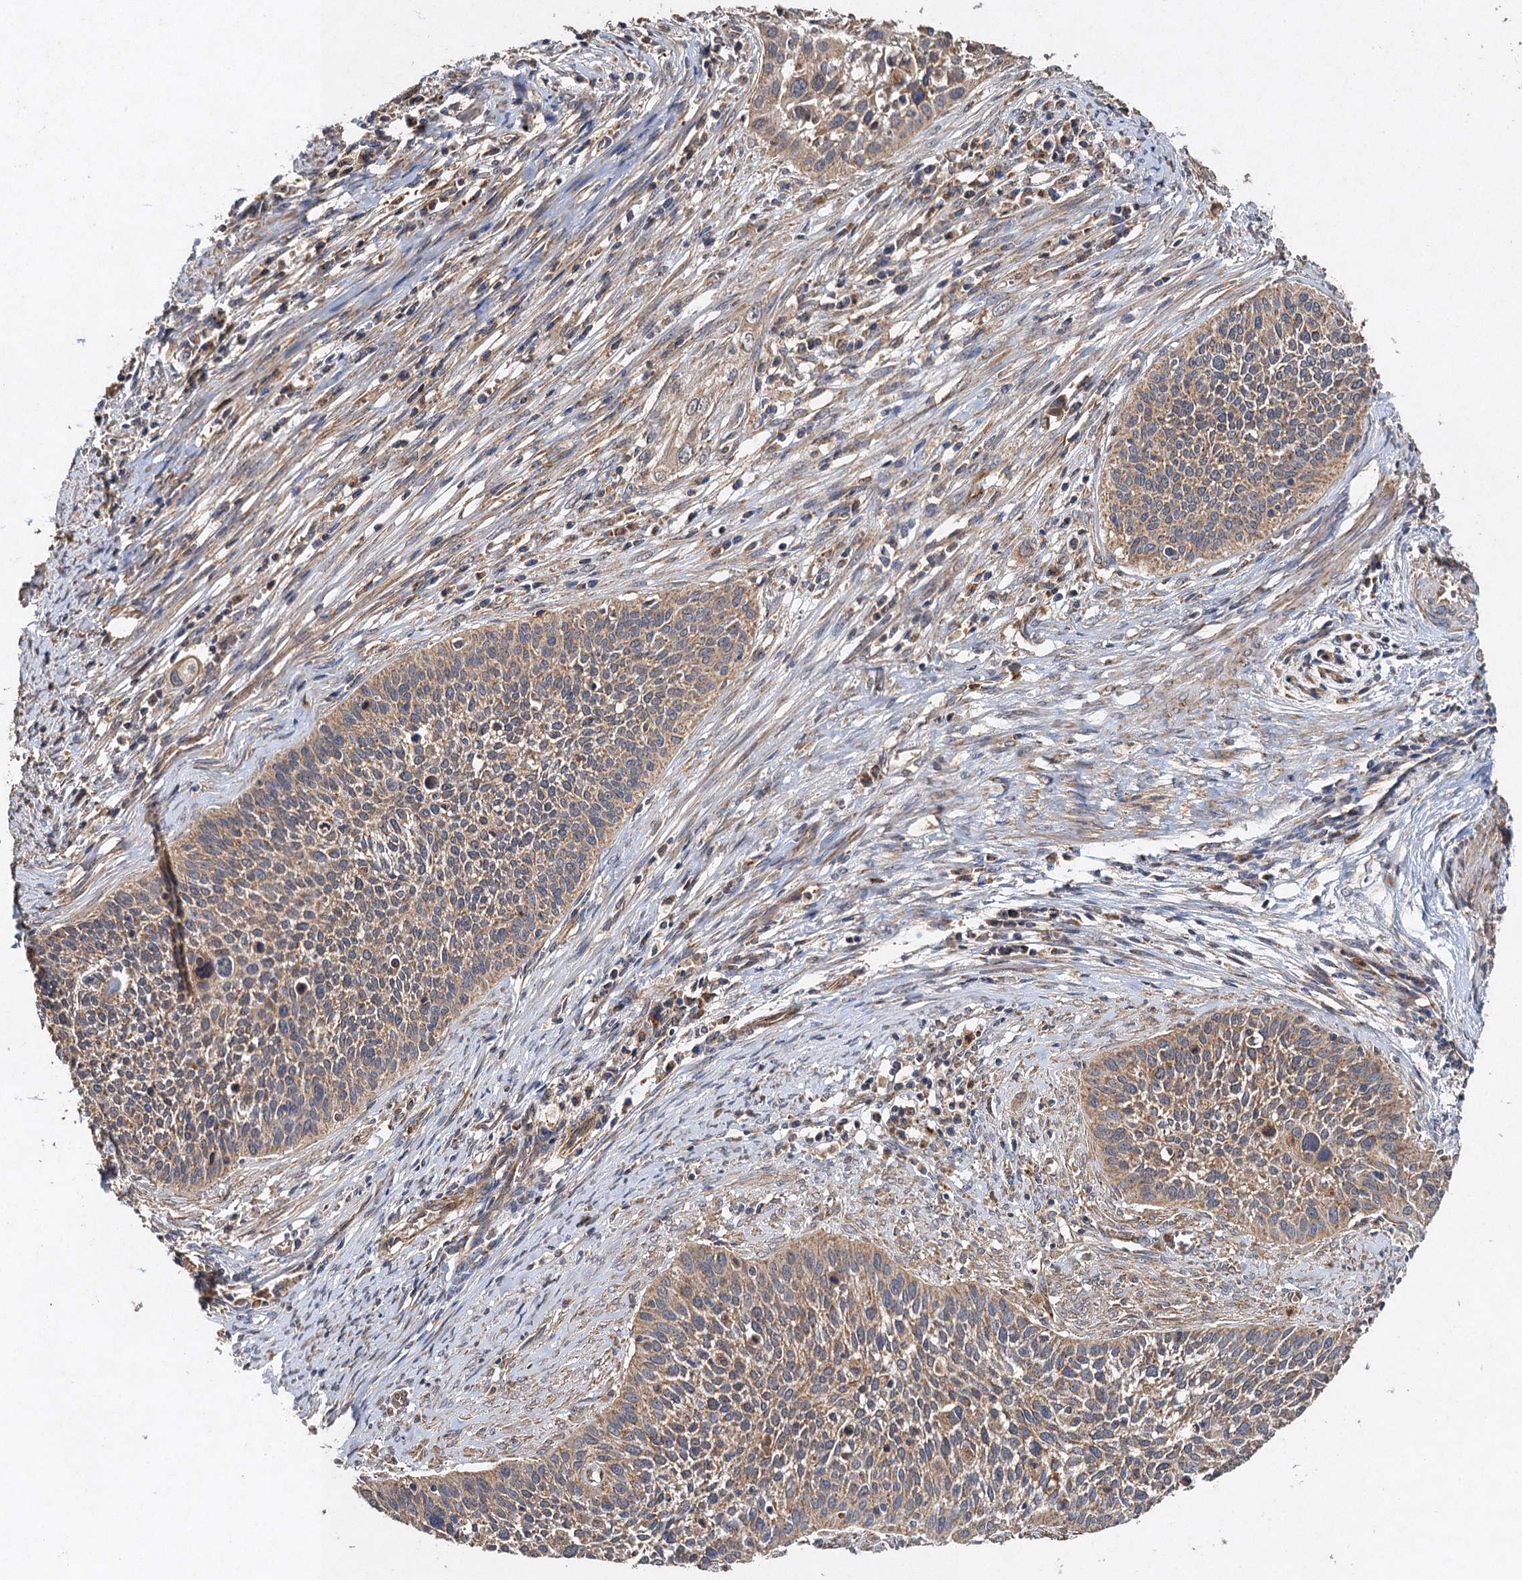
{"staining": {"intensity": "moderate", "quantity": "25%-75%", "location": "cytoplasmic/membranous"}, "tissue": "cervical cancer", "cell_type": "Tumor cells", "image_type": "cancer", "snomed": [{"axis": "morphology", "description": "Squamous cell carcinoma, NOS"}, {"axis": "topography", "description": "Cervix"}], "caption": "Immunohistochemistry histopathology image of cervical cancer stained for a protein (brown), which demonstrates medium levels of moderate cytoplasmic/membranous expression in about 25%-75% of tumor cells.", "gene": "NDUFA13", "patient": {"sex": "female", "age": 34}}